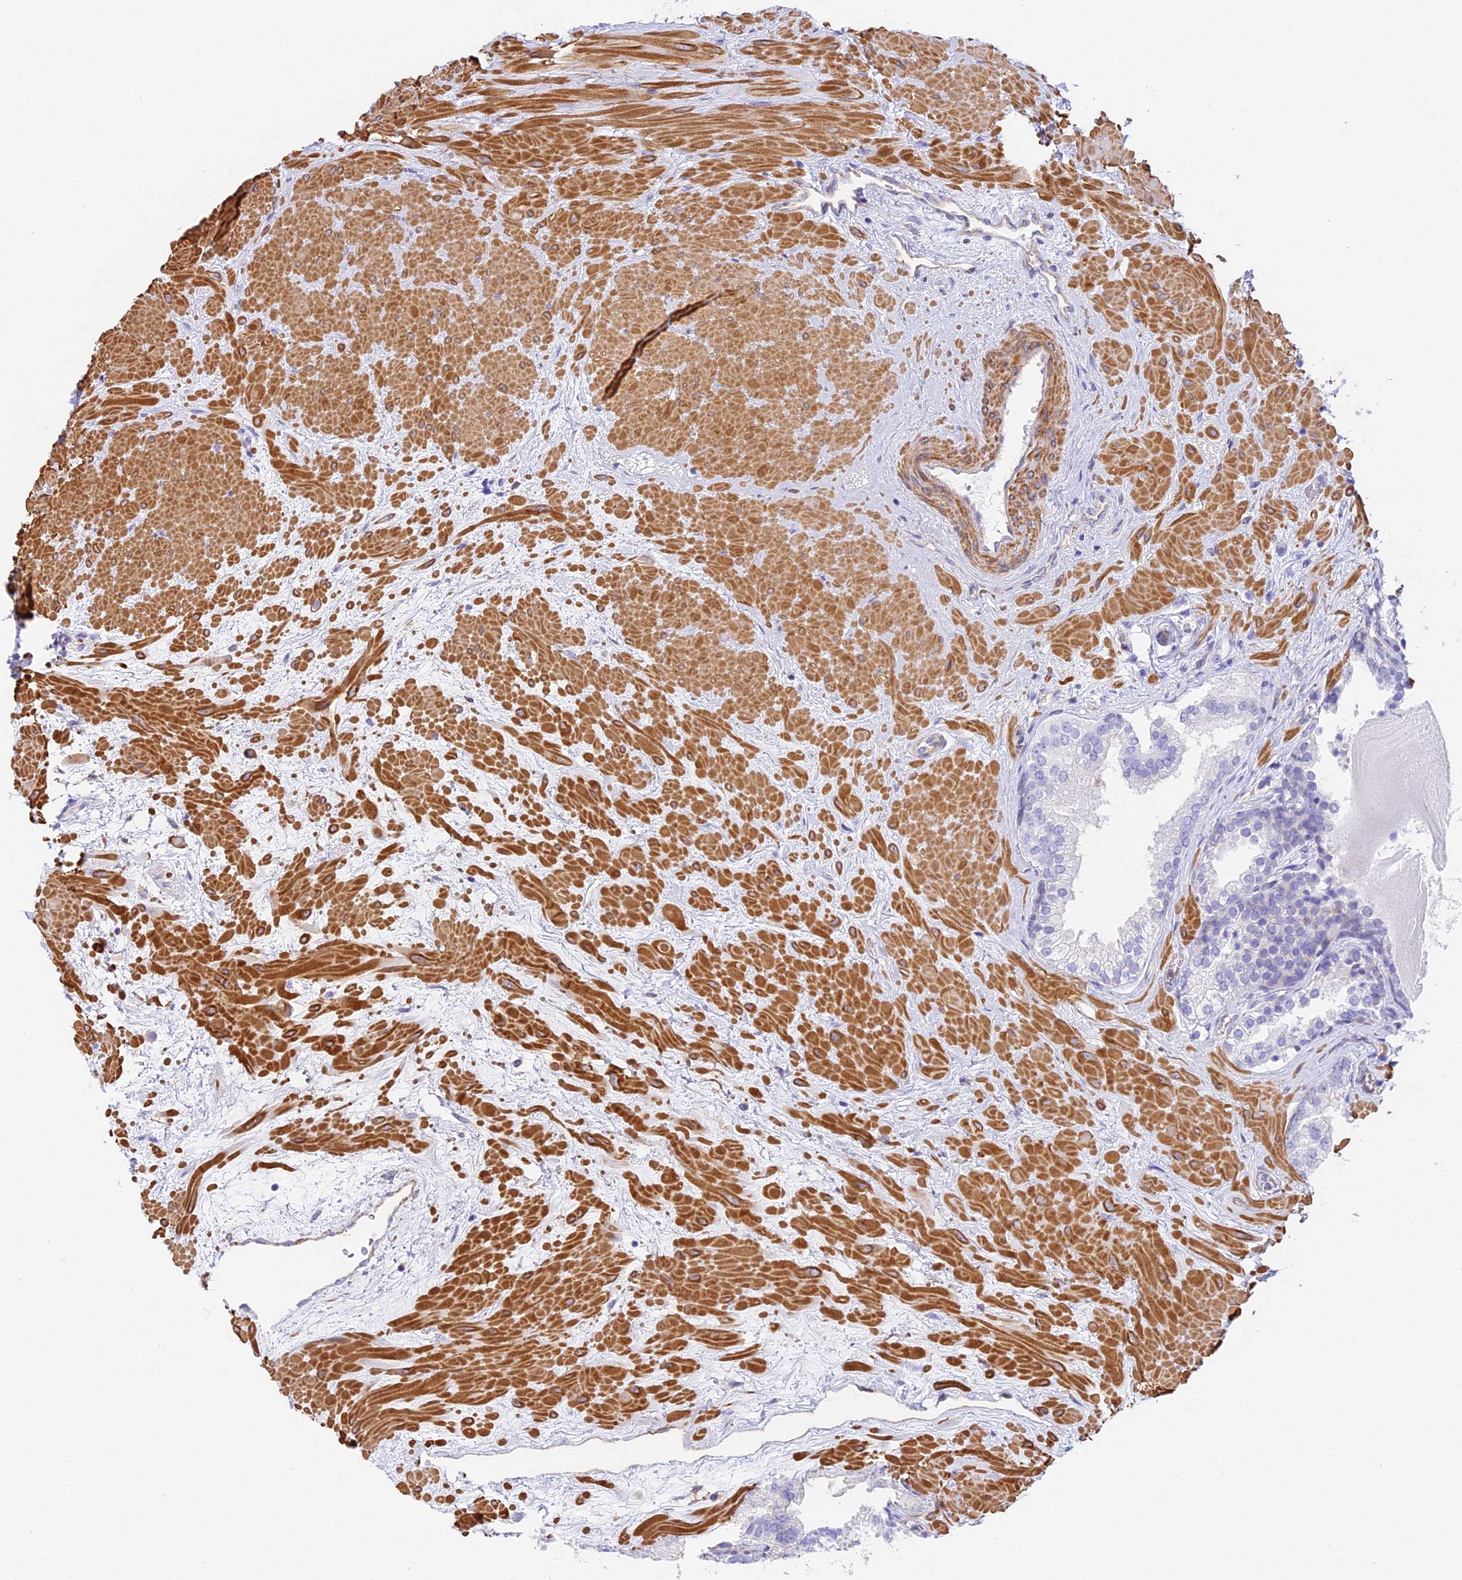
{"staining": {"intensity": "negative", "quantity": "none", "location": "none"}, "tissue": "prostate", "cell_type": "Glandular cells", "image_type": "normal", "snomed": [{"axis": "morphology", "description": "Normal tissue, NOS"}, {"axis": "topography", "description": "Prostate"}], "caption": "Protein analysis of benign prostate displays no significant staining in glandular cells.", "gene": "HOMER3", "patient": {"sex": "male", "age": 48}}